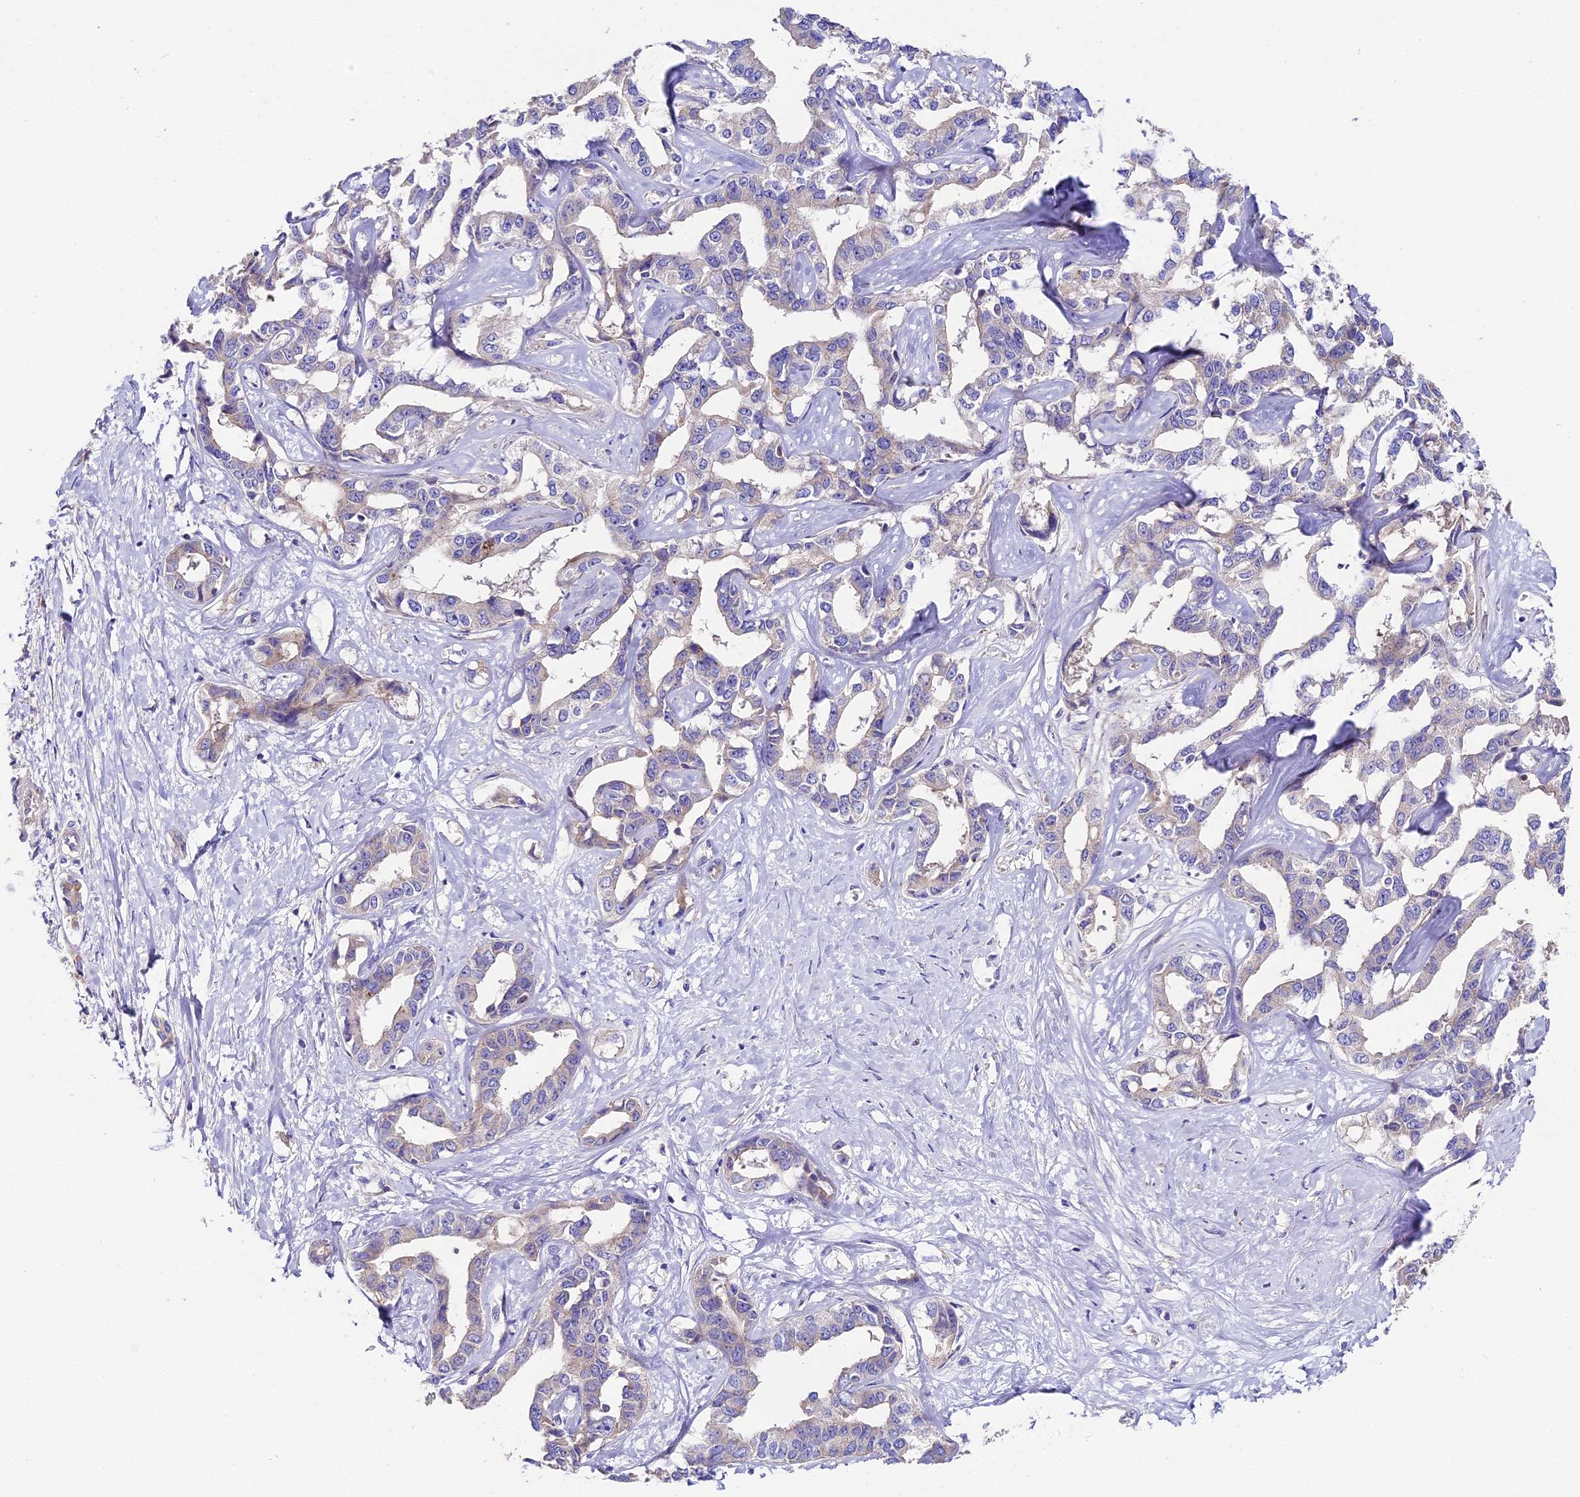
{"staining": {"intensity": "negative", "quantity": "none", "location": "none"}, "tissue": "liver cancer", "cell_type": "Tumor cells", "image_type": "cancer", "snomed": [{"axis": "morphology", "description": "Cholangiocarcinoma"}, {"axis": "topography", "description": "Liver"}], "caption": "The micrograph shows no significant staining in tumor cells of liver cancer (cholangiocarcinoma). The staining was performed using DAB to visualize the protein expression in brown, while the nuclei were stained in blue with hematoxylin (Magnification: 20x).", "gene": "PIGU", "patient": {"sex": "male", "age": 59}}